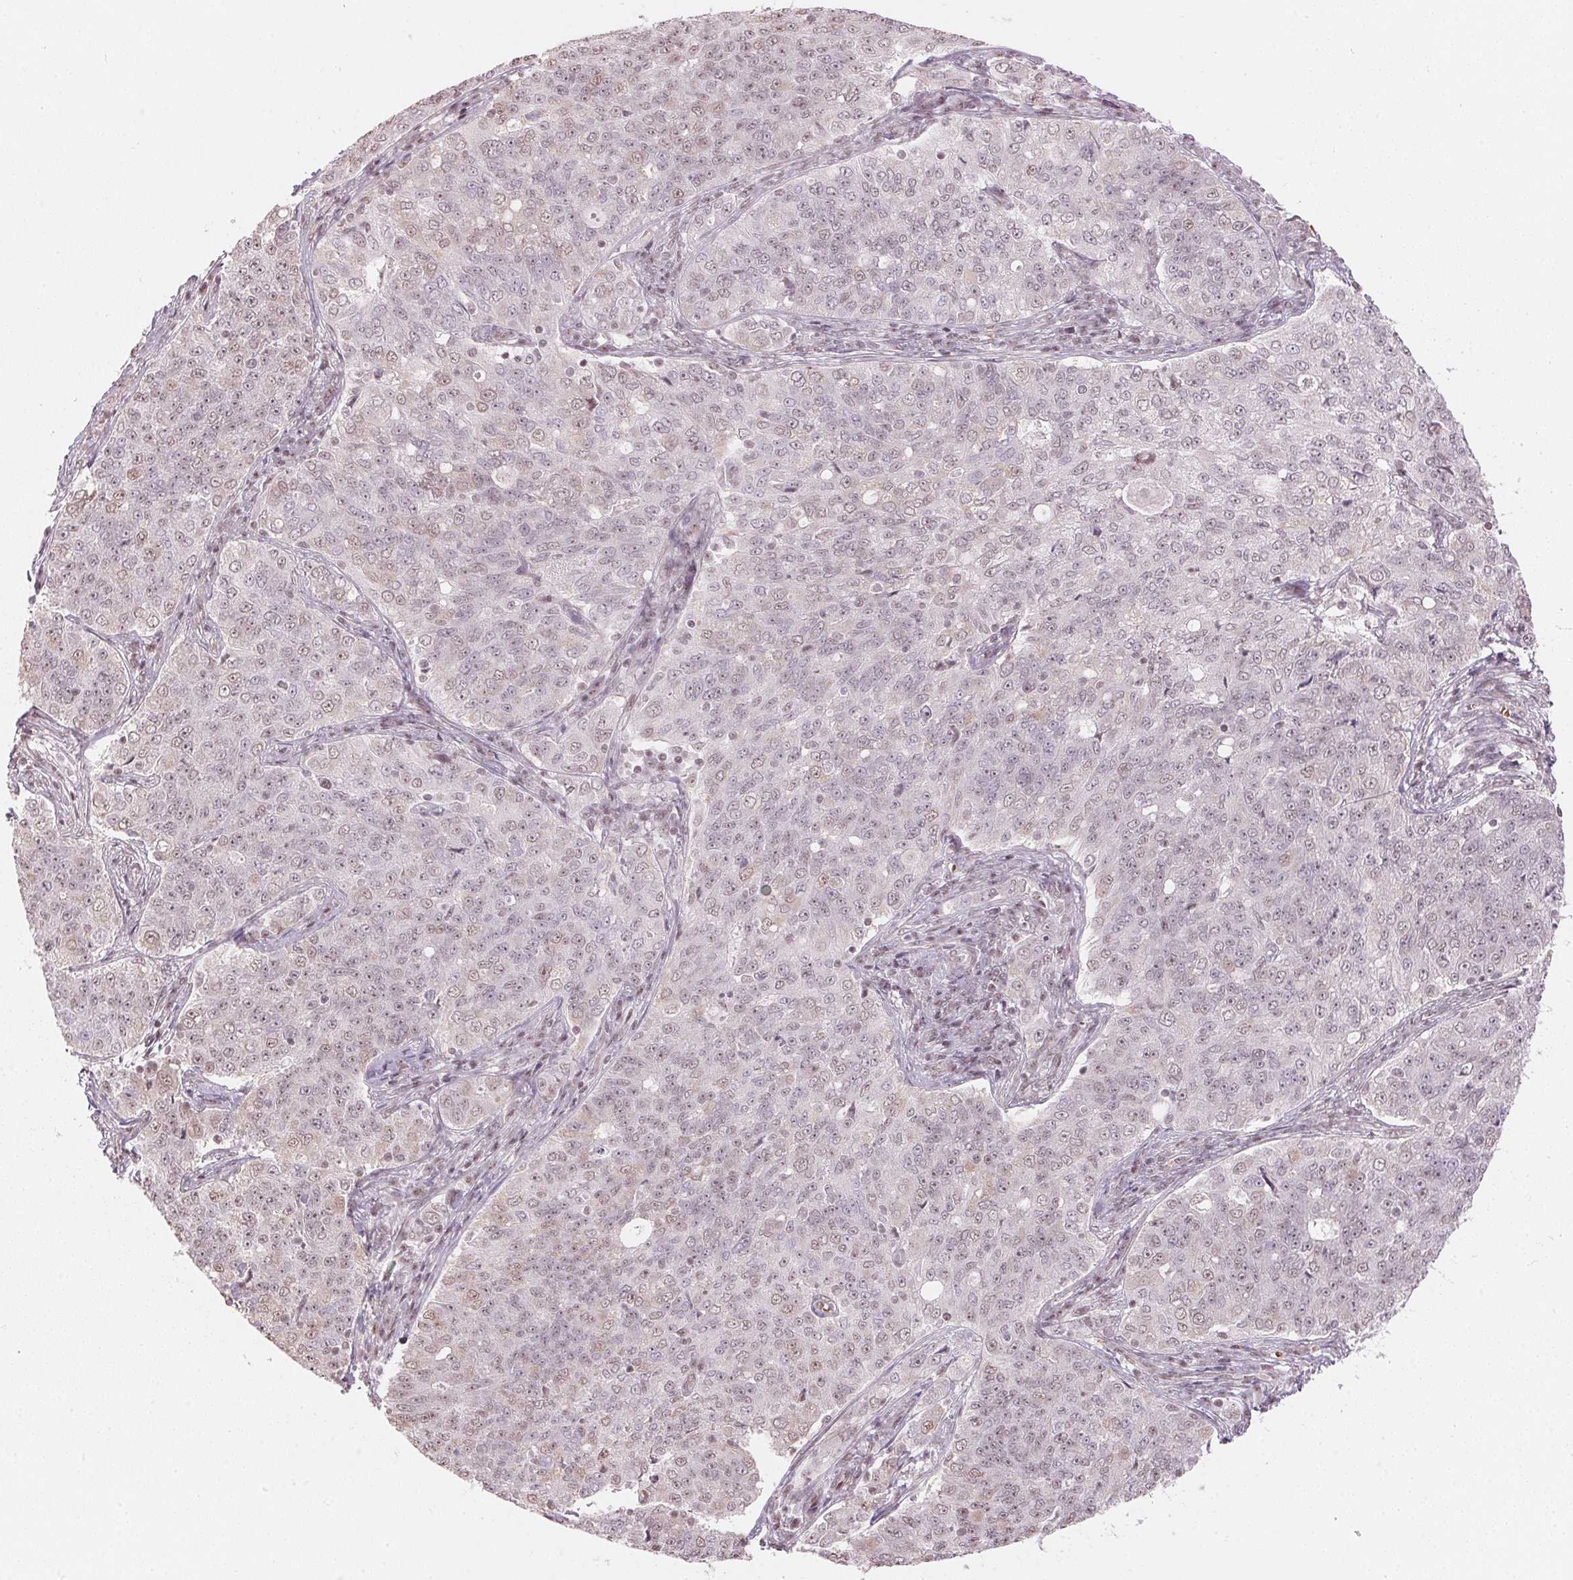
{"staining": {"intensity": "weak", "quantity": "<25%", "location": "nuclear"}, "tissue": "endometrial cancer", "cell_type": "Tumor cells", "image_type": "cancer", "snomed": [{"axis": "morphology", "description": "Adenocarcinoma, NOS"}, {"axis": "topography", "description": "Endometrium"}], "caption": "Endometrial cancer (adenocarcinoma) was stained to show a protein in brown. There is no significant expression in tumor cells.", "gene": "KAT6A", "patient": {"sex": "female", "age": 43}}